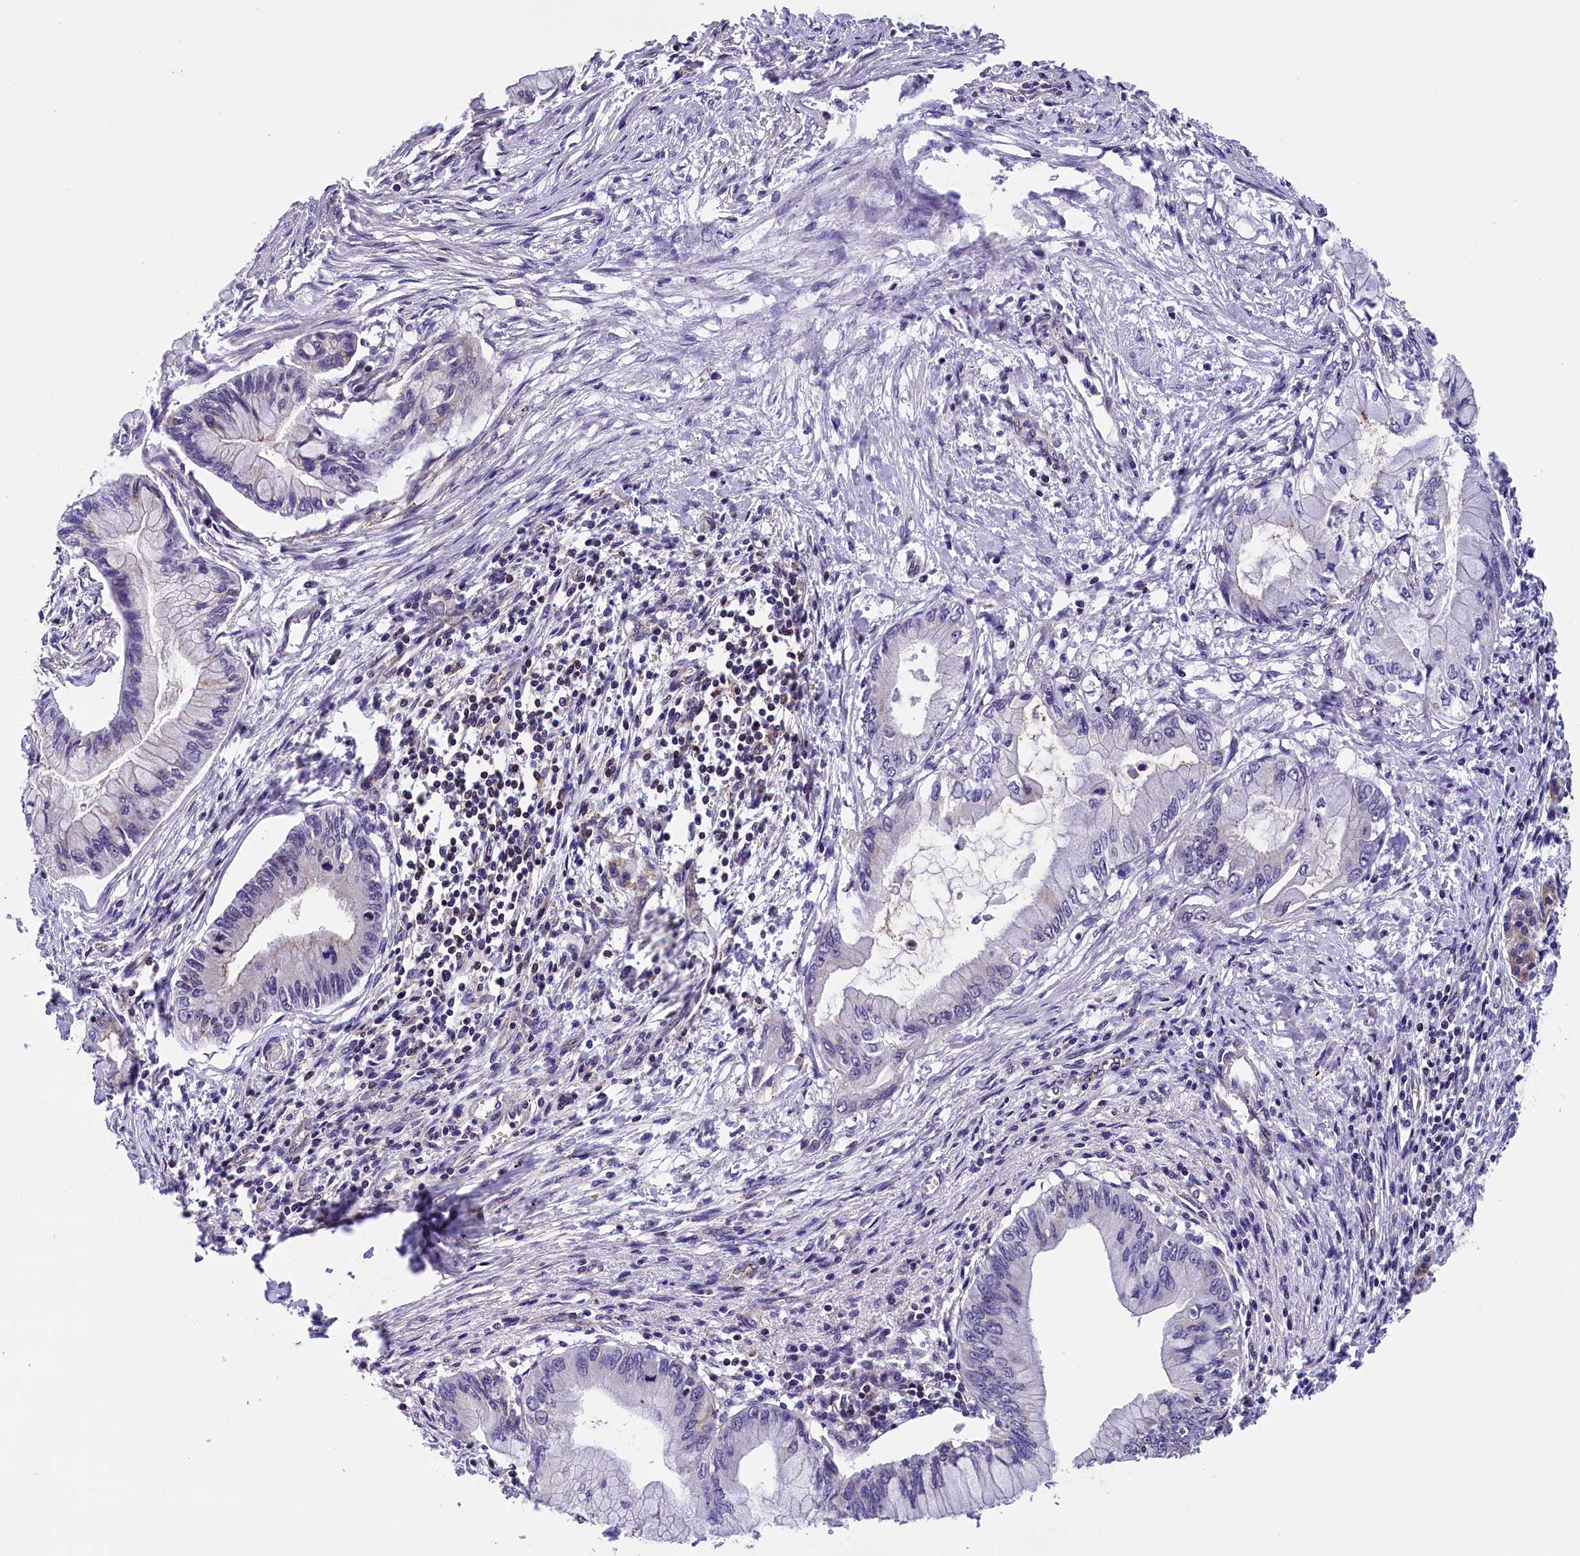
{"staining": {"intensity": "weak", "quantity": "<25%", "location": "cytoplasmic/membranous"}, "tissue": "pancreatic cancer", "cell_type": "Tumor cells", "image_type": "cancer", "snomed": [{"axis": "morphology", "description": "Adenocarcinoma, NOS"}, {"axis": "topography", "description": "Pancreas"}], "caption": "Micrograph shows no significant protein expression in tumor cells of pancreatic cancer.", "gene": "IST1", "patient": {"sex": "male", "age": 48}}